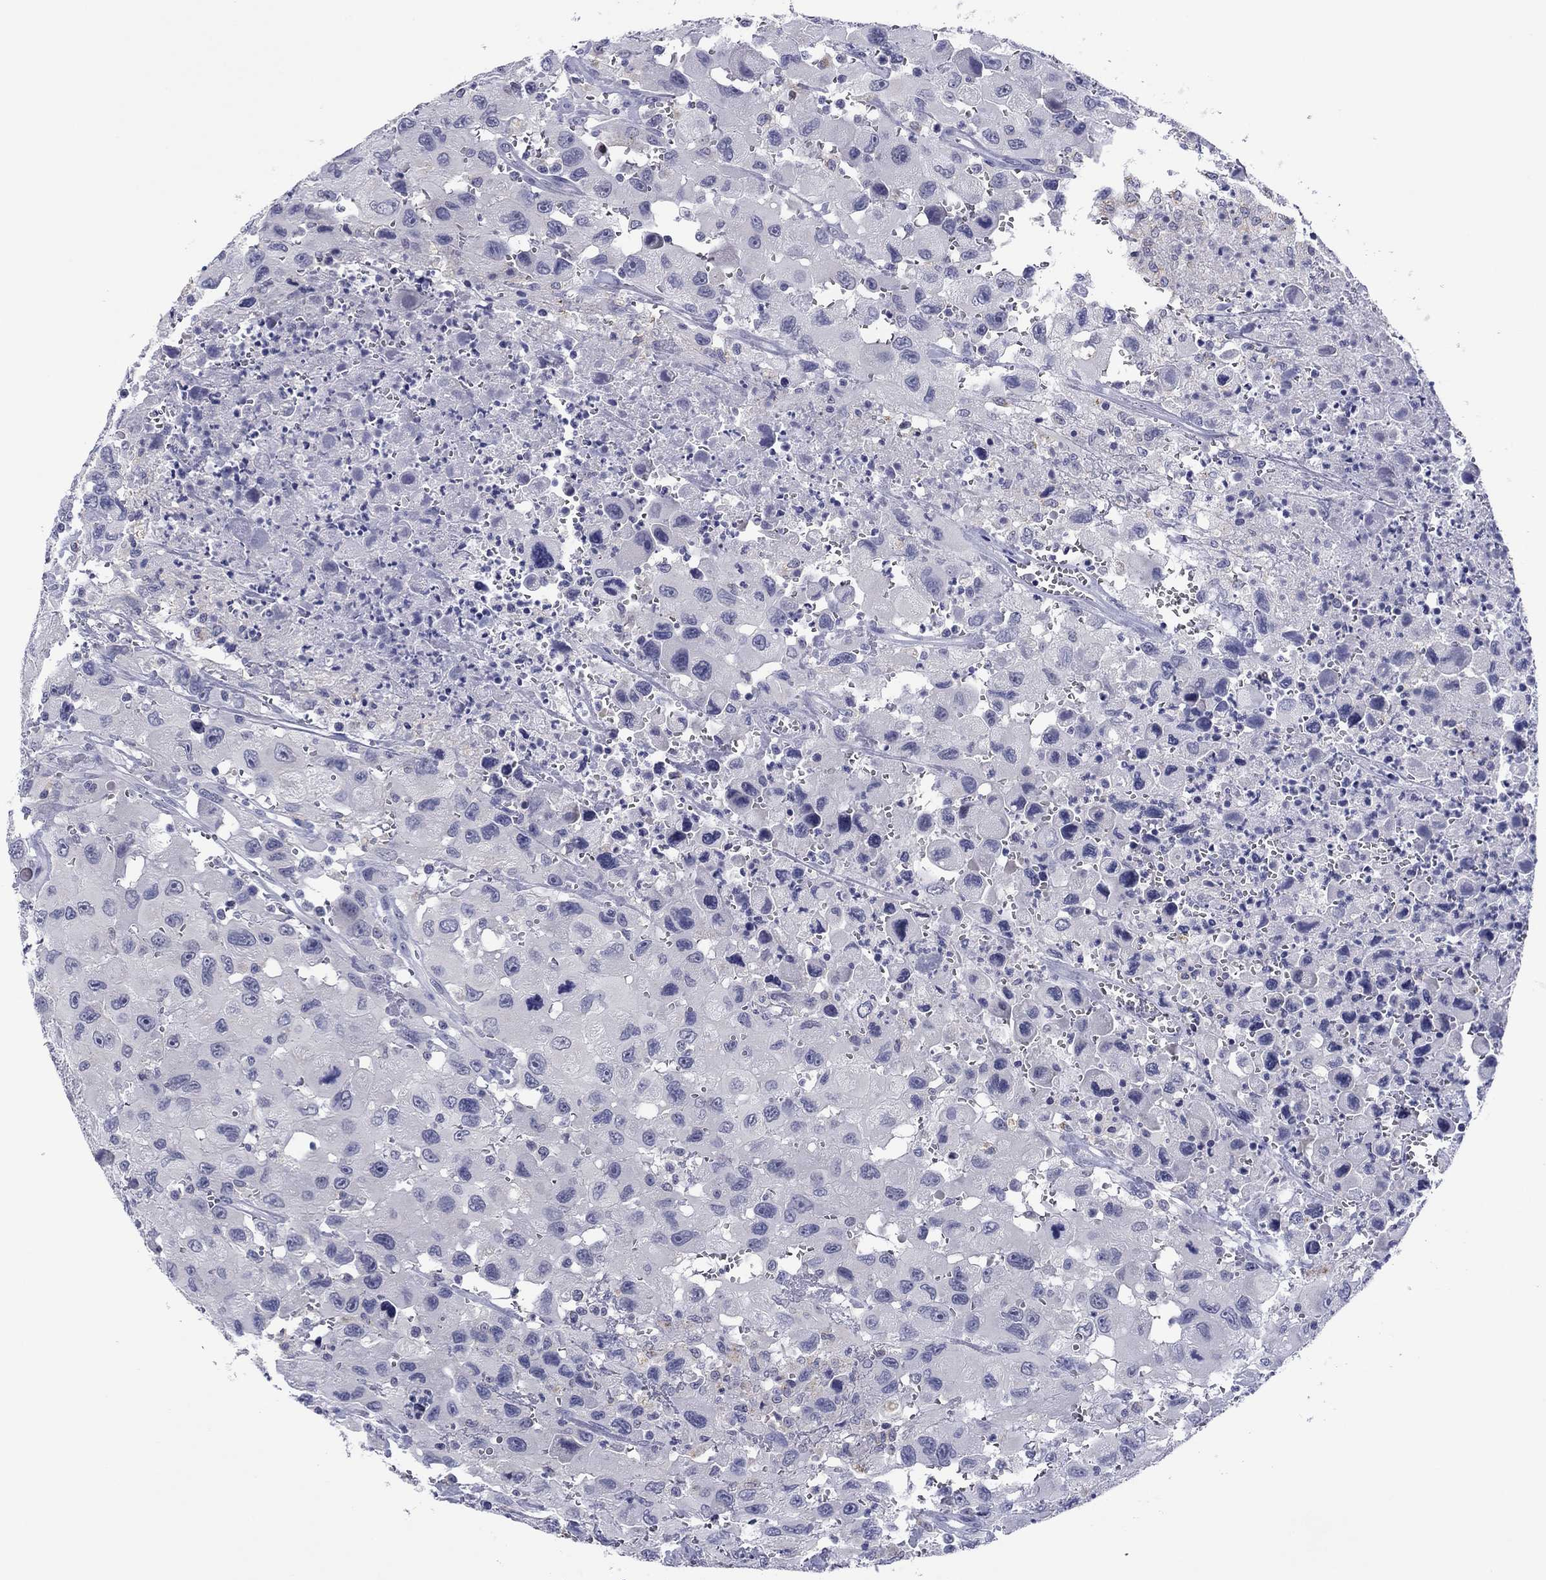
{"staining": {"intensity": "negative", "quantity": "none", "location": "none"}, "tissue": "head and neck cancer", "cell_type": "Tumor cells", "image_type": "cancer", "snomed": [{"axis": "morphology", "description": "Squamous cell carcinoma, NOS"}, {"axis": "morphology", "description": "Squamous cell carcinoma, metastatic, NOS"}, {"axis": "topography", "description": "Oral tissue"}, {"axis": "topography", "description": "Head-Neck"}], "caption": "IHC image of neoplastic tissue: human head and neck cancer (squamous cell carcinoma) stained with DAB shows no significant protein expression in tumor cells.", "gene": "TCFL5", "patient": {"sex": "female", "age": 85}}